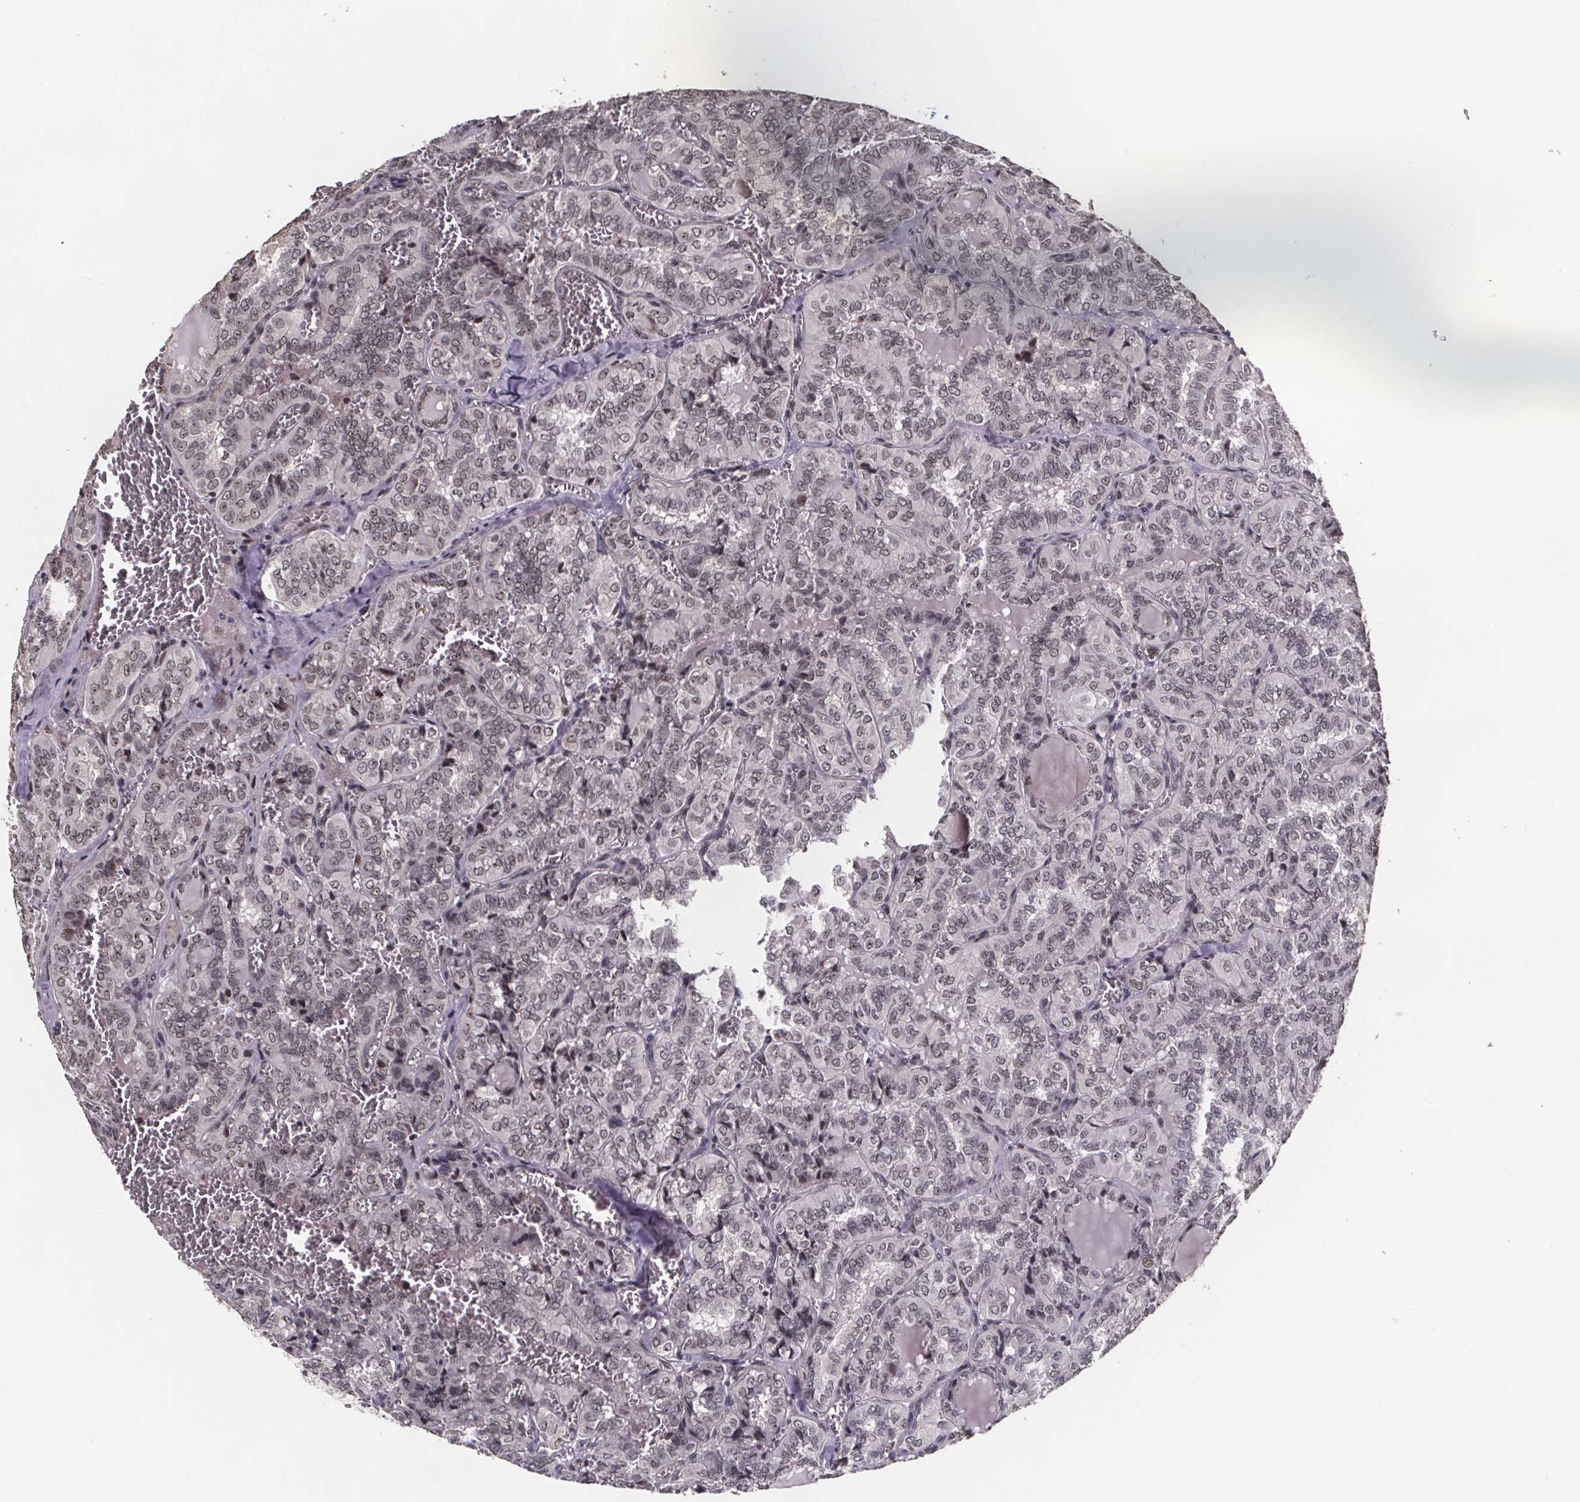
{"staining": {"intensity": "weak", "quantity": ">75%", "location": "nuclear"}, "tissue": "thyroid cancer", "cell_type": "Tumor cells", "image_type": "cancer", "snomed": [{"axis": "morphology", "description": "Papillary adenocarcinoma, NOS"}, {"axis": "topography", "description": "Thyroid gland"}], "caption": "About >75% of tumor cells in human thyroid papillary adenocarcinoma demonstrate weak nuclear protein staining as visualized by brown immunohistochemical staining.", "gene": "U2SURP", "patient": {"sex": "female", "age": 41}}